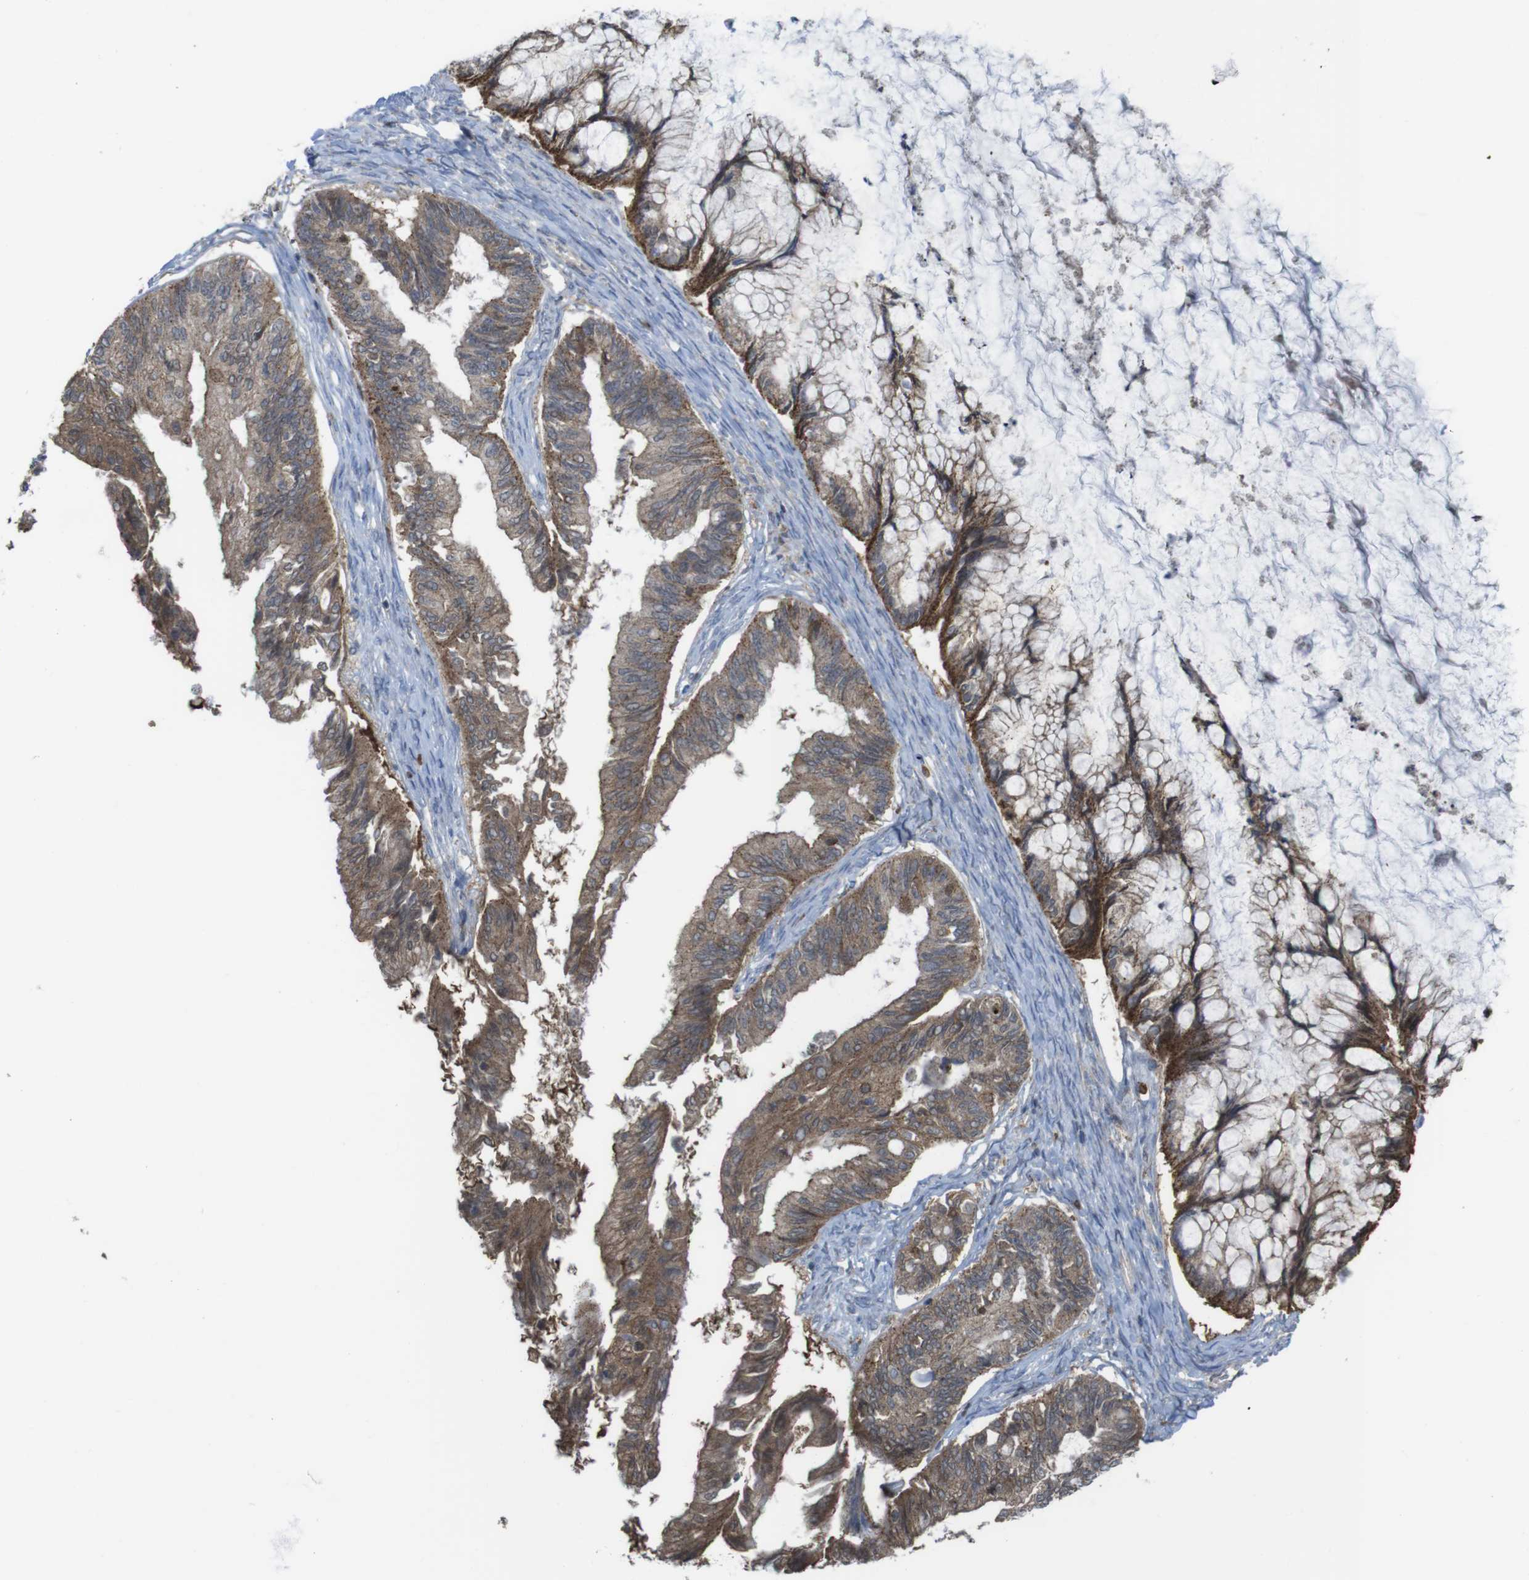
{"staining": {"intensity": "moderate", "quantity": "25%-75%", "location": "cytoplasmic/membranous"}, "tissue": "ovarian cancer", "cell_type": "Tumor cells", "image_type": "cancer", "snomed": [{"axis": "morphology", "description": "Cystadenocarcinoma, mucinous, NOS"}, {"axis": "topography", "description": "Ovary"}], "caption": "A photomicrograph showing moderate cytoplasmic/membranous positivity in approximately 25%-75% of tumor cells in mucinous cystadenocarcinoma (ovarian), as visualized by brown immunohistochemical staining.", "gene": "PRKCD", "patient": {"sex": "female", "age": 57}}